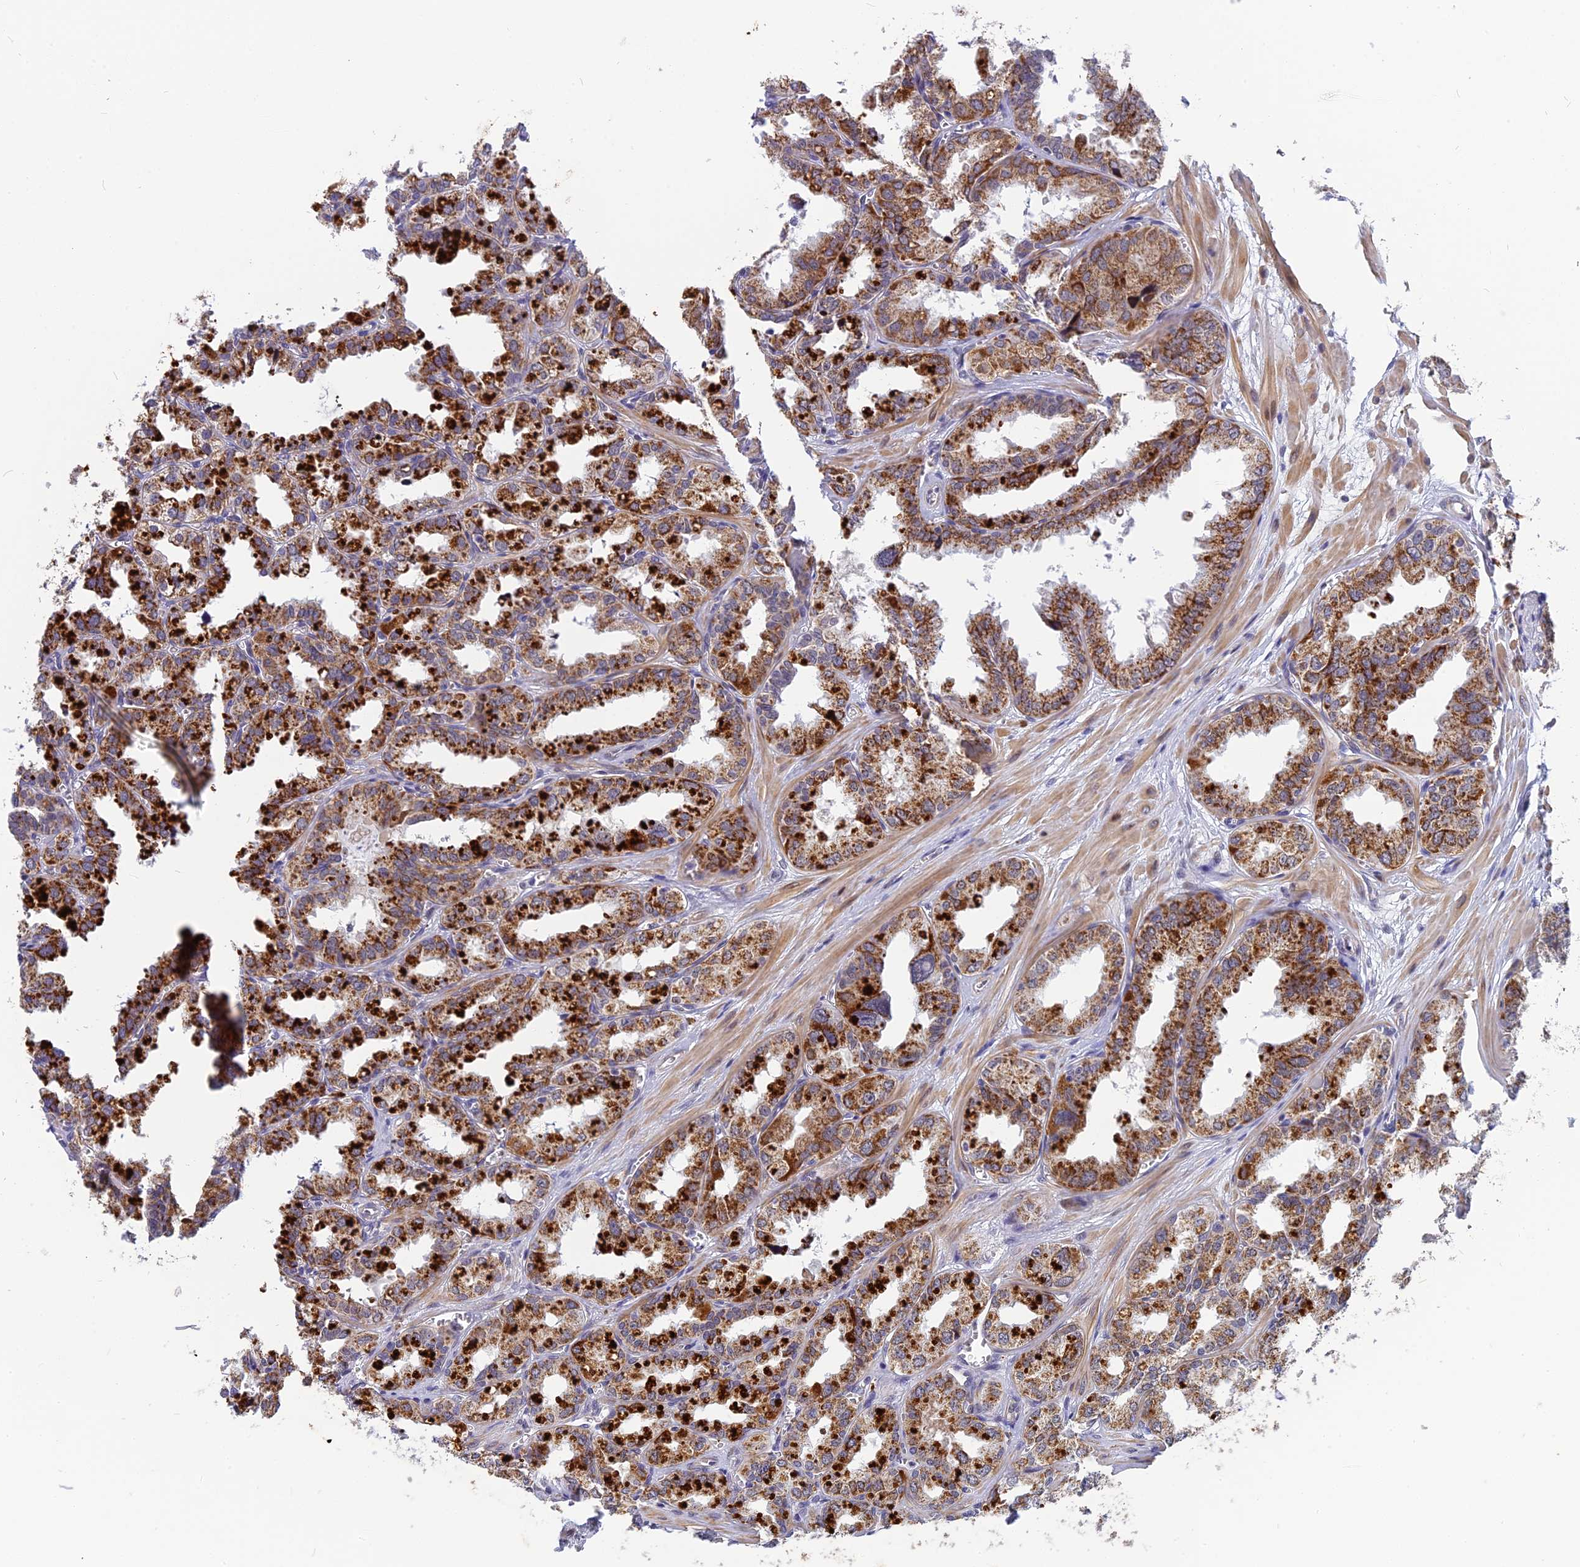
{"staining": {"intensity": "strong", "quantity": ">75%", "location": "cytoplasmic/membranous"}, "tissue": "seminal vesicle", "cell_type": "Glandular cells", "image_type": "normal", "snomed": [{"axis": "morphology", "description": "Normal tissue, NOS"}, {"axis": "topography", "description": "Prostate"}, {"axis": "topography", "description": "Seminal veicle"}], "caption": "A high-resolution micrograph shows immunohistochemistry (IHC) staining of normal seminal vesicle, which reveals strong cytoplasmic/membranous positivity in about >75% of glandular cells. Using DAB (3,3'-diaminobenzidine) (brown) and hematoxylin (blue) stains, captured at high magnification using brightfield microscopy.", "gene": "CMC1", "patient": {"sex": "male", "age": 51}}